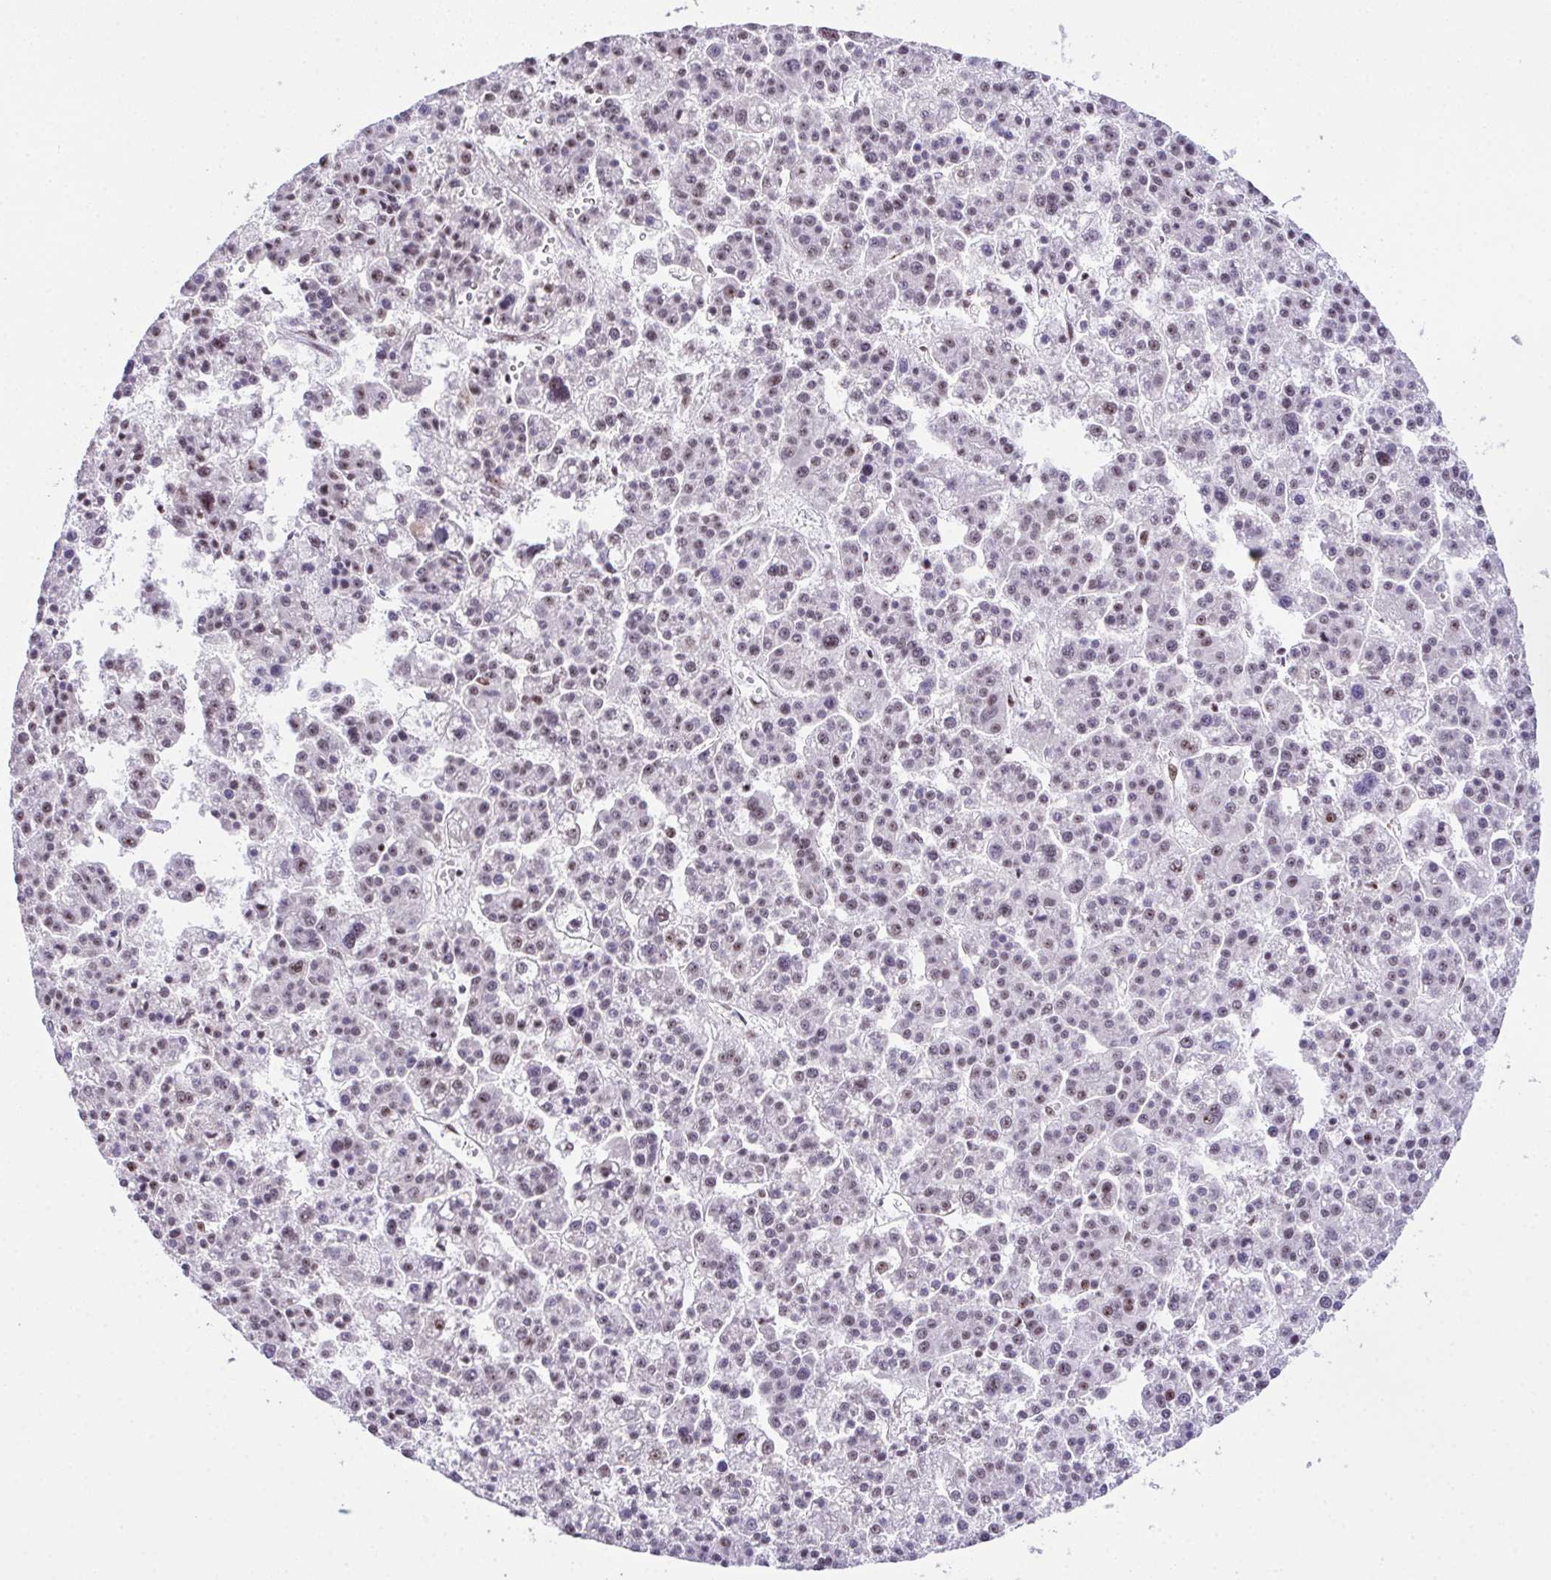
{"staining": {"intensity": "weak", "quantity": "25%-75%", "location": "nuclear"}, "tissue": "liver cancer", "cell_type": "Tumor cells", "image_type": "cancer", "snomed": [{"axis": "morphology", "description": "Carcinoma, Hepatocellular, NOS"}, {"axis": "topography", "description": "Liver"}], "caption": "Protein expression by immunohistochemistry demonstrates weak nuclear positivity in about 25%-75% of tumor cells in liver cancer (hepatocellular carcinoma).", "gene": "ZNF800", "patient": {"sex": "female", "age": 58}}